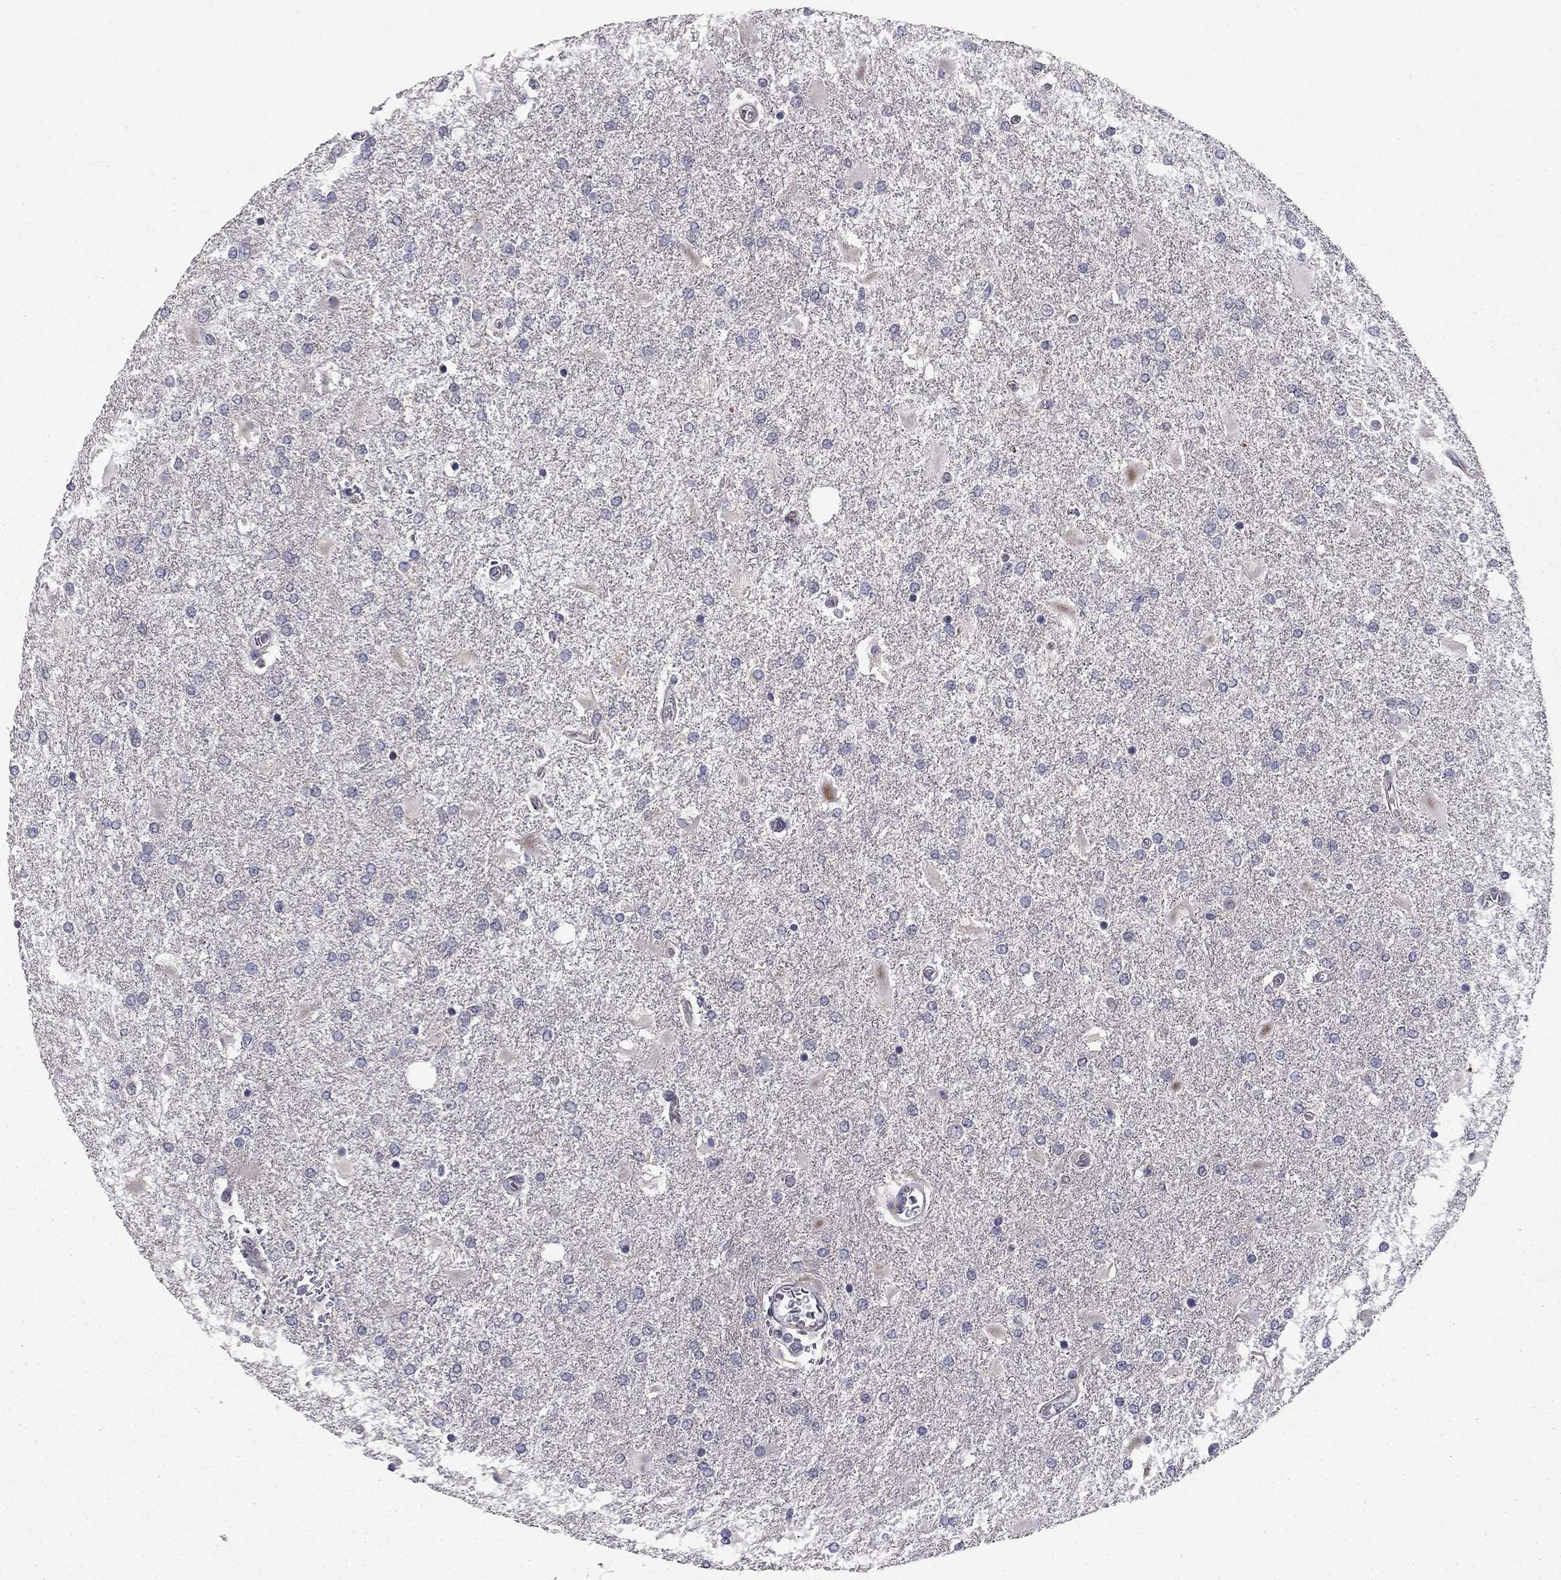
{"staining": {"intensity": "negative", "quantity": "none", "location": "none"}, "tissue": "glioma", "cell_type": "Tumor cells", "image_type": "cancer", "snomed": [{"axis": "morphology", "description": "Glioma, malignant, High grade"}, {"axis": "topography", "description": "Cerebral cortex"}], "caption": "IHC histopathology image of human glioma stained for a protein (brown), which demonstrates no expression in tumor cells.", "gene": "MIOS", "patient": {"sex": "male", "age": 79}}